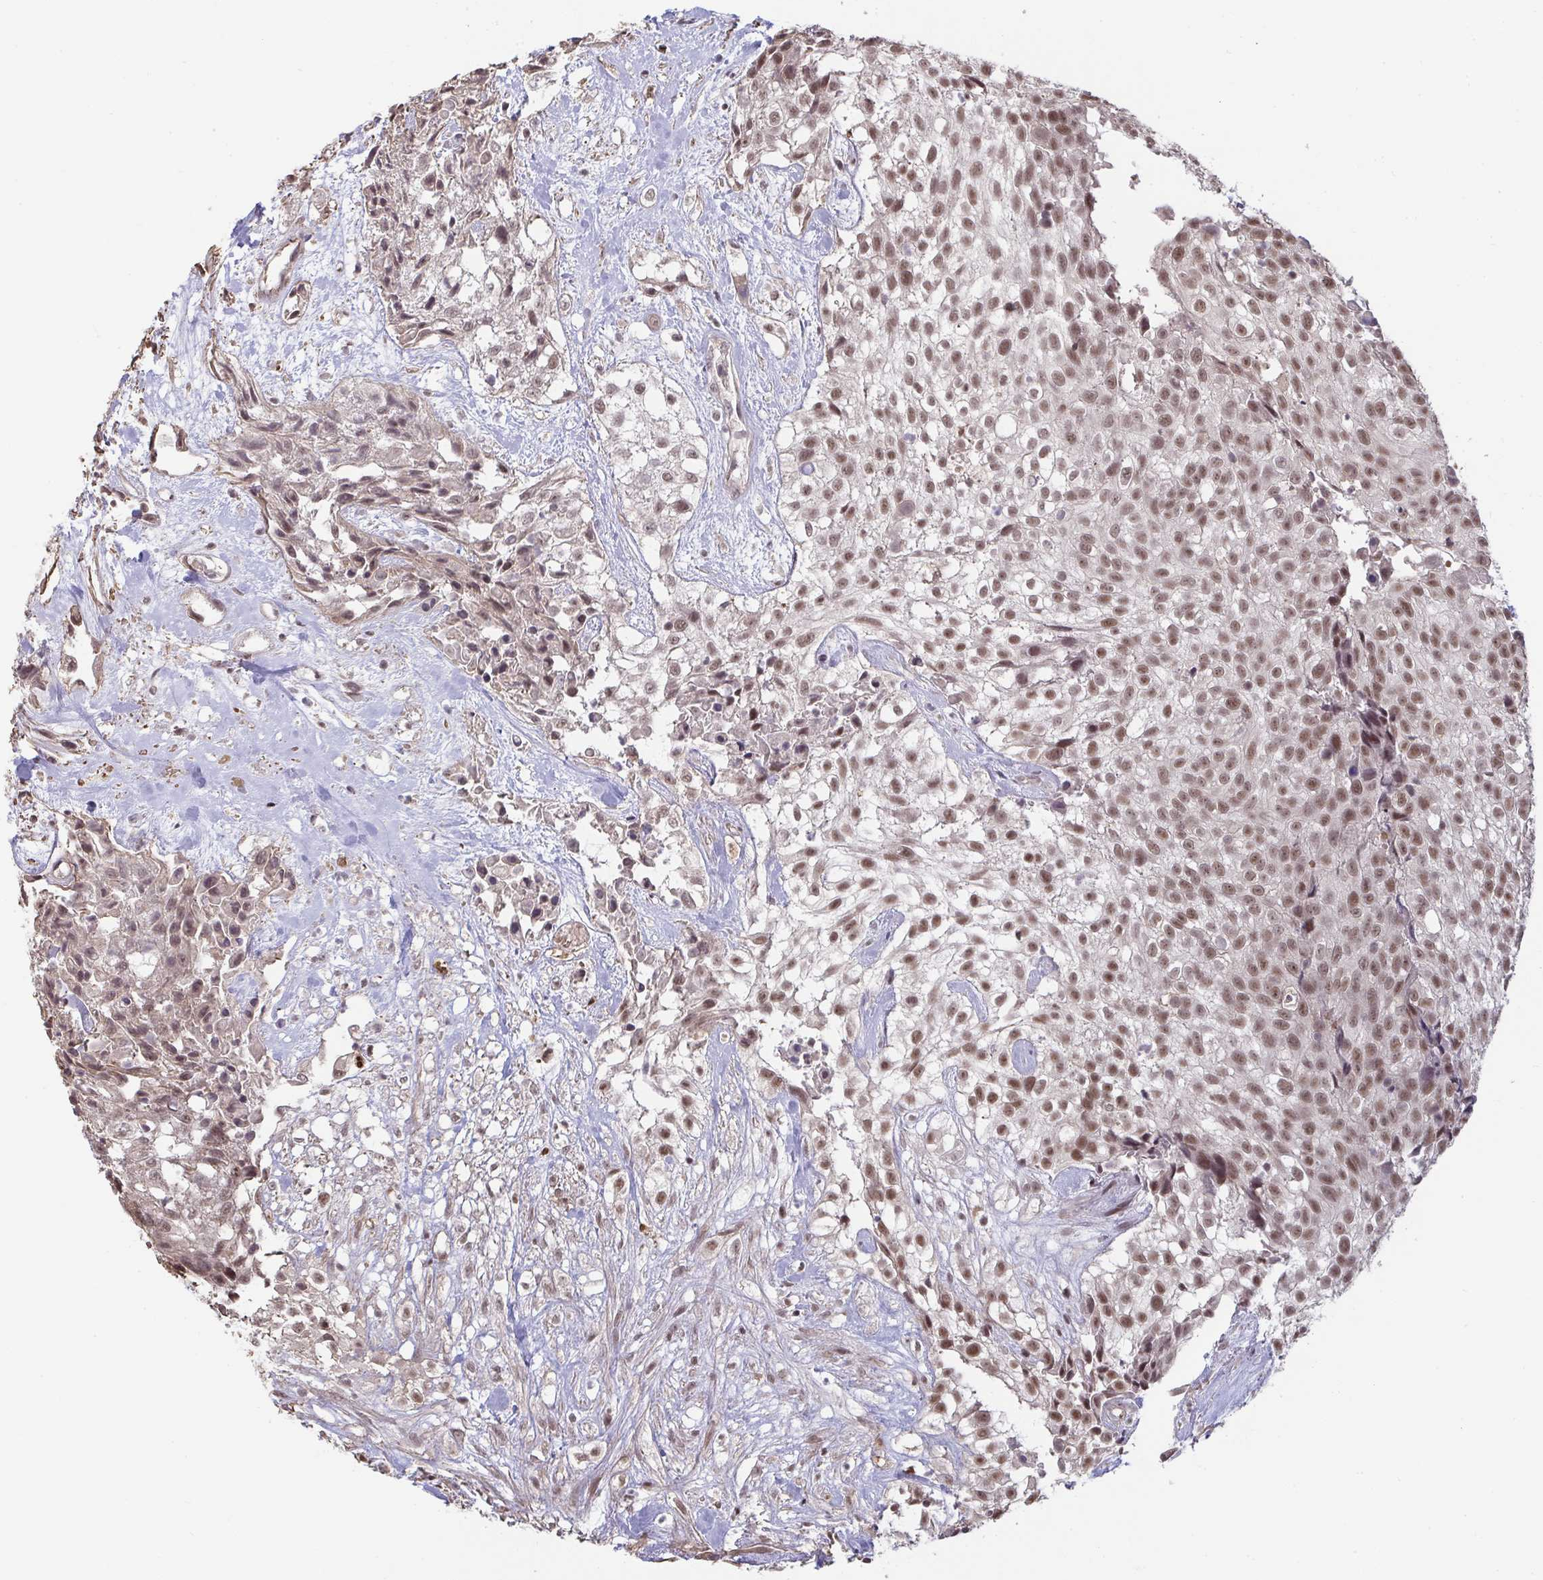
{"staining": {"intensity": "moderate", "quantity": ">75%", "location": "nuclear"}, "tissue": "urothelial cancer", "cell_type": "Tumor cells", "image_type": "cancer", "snomed": [{"axis": "morphology", "description": "Urothelial carcinoma, High grade"}, {"axis": "topography", "description": "Urinary bladder"}], "caption": "Urothelial carcinoma (high-grade) stained with a protein marker displays moderate staining in tumor cells.", "gene": "SAP30", "patient": {"sex": "male", "age": 56}}